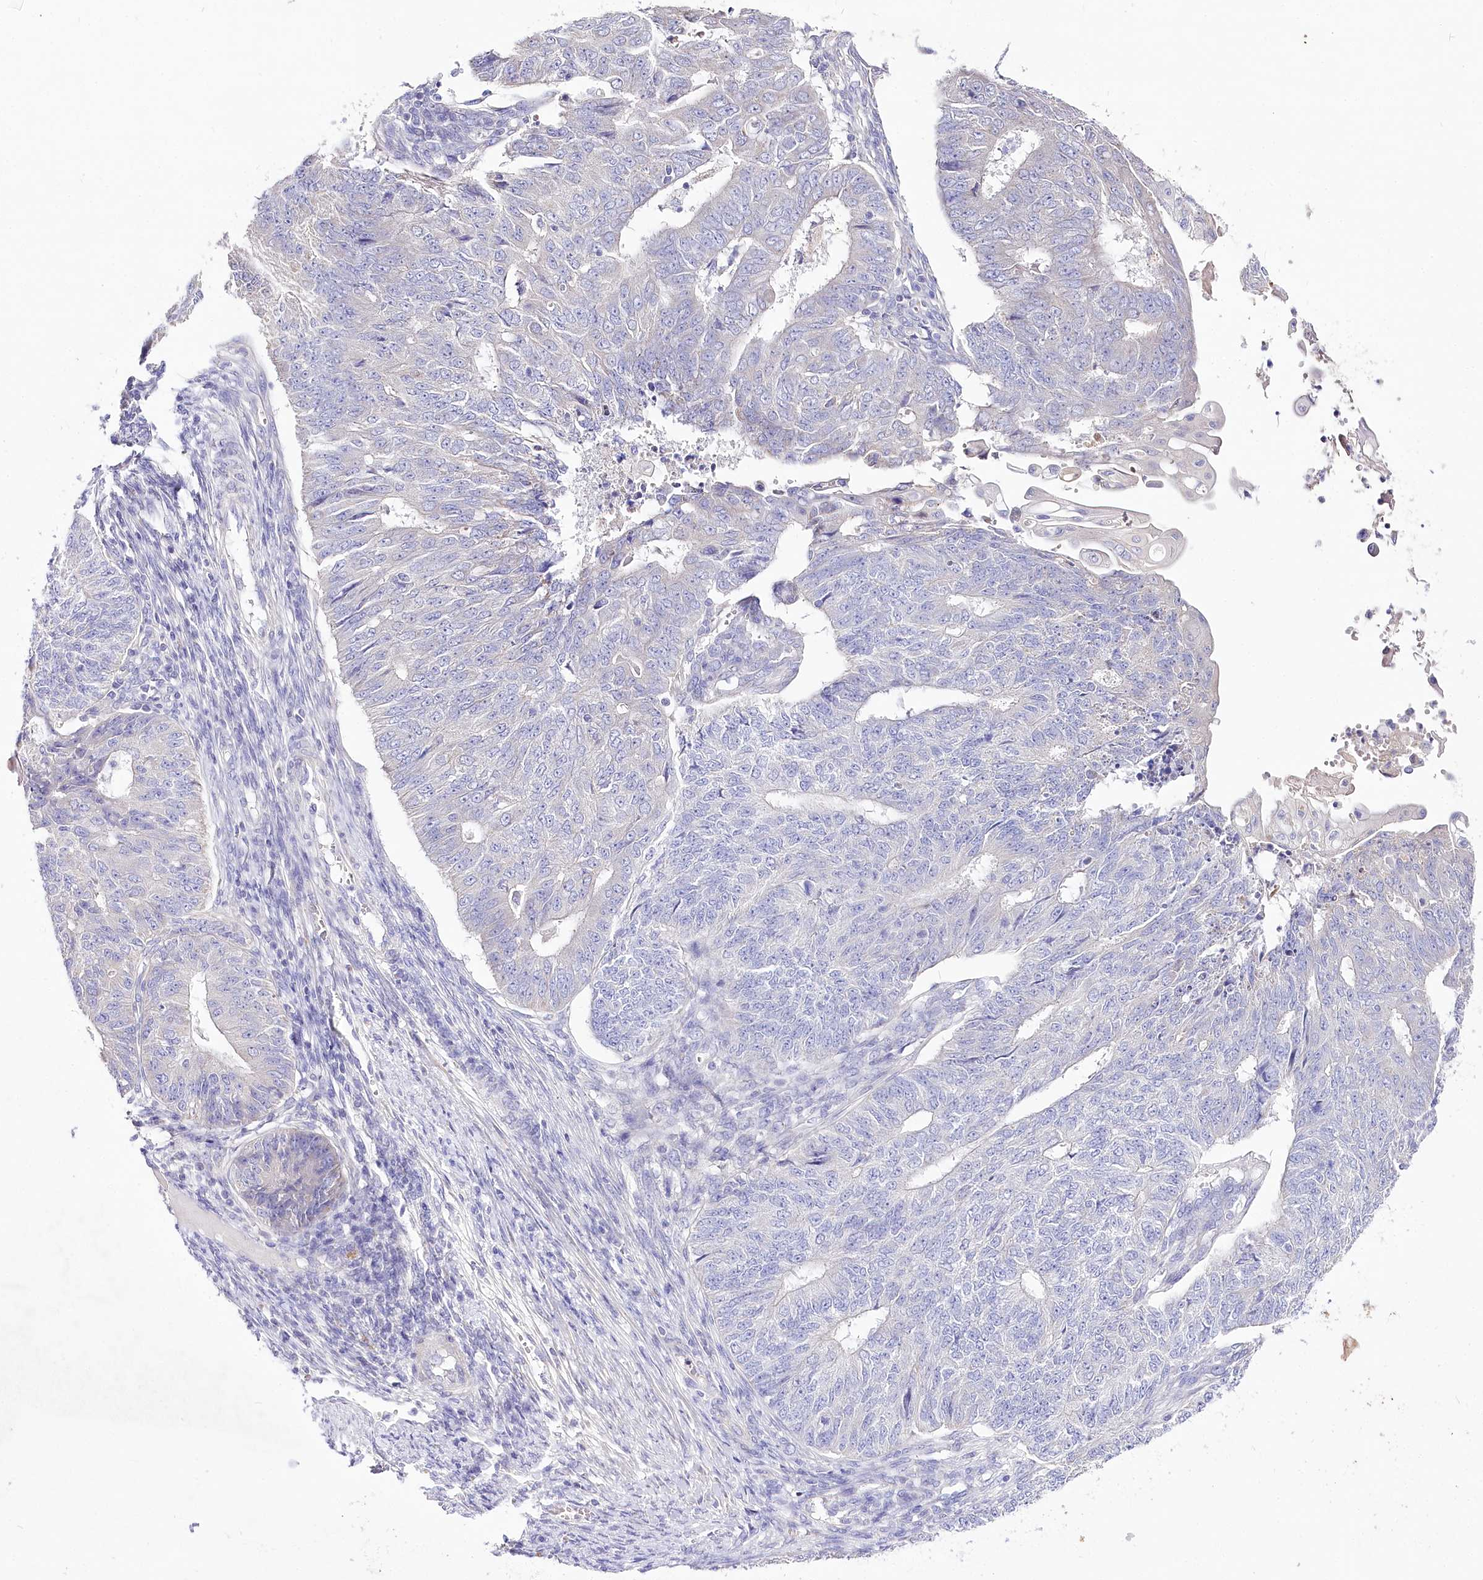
{"staining": {"intensity": "negative", "quantity": "none", "location": "none"}, "tissue": "endometrial cancer", "cell_type": "Tumor cells", "image_type": "cancer", "snomed": [{"axis": "morphology", "description": "Adenocarcinoma, NOS"}, {"axis": "topography", "description": "Endometrium"}], "caption": "Human endometrial cancer (adenocarcinoma) stained for a protein using immunohistochemistry demonstrates no expression in tumor cells.", "gene": "LRRC14B", "patient": {"sex": "female", "age": 32}}